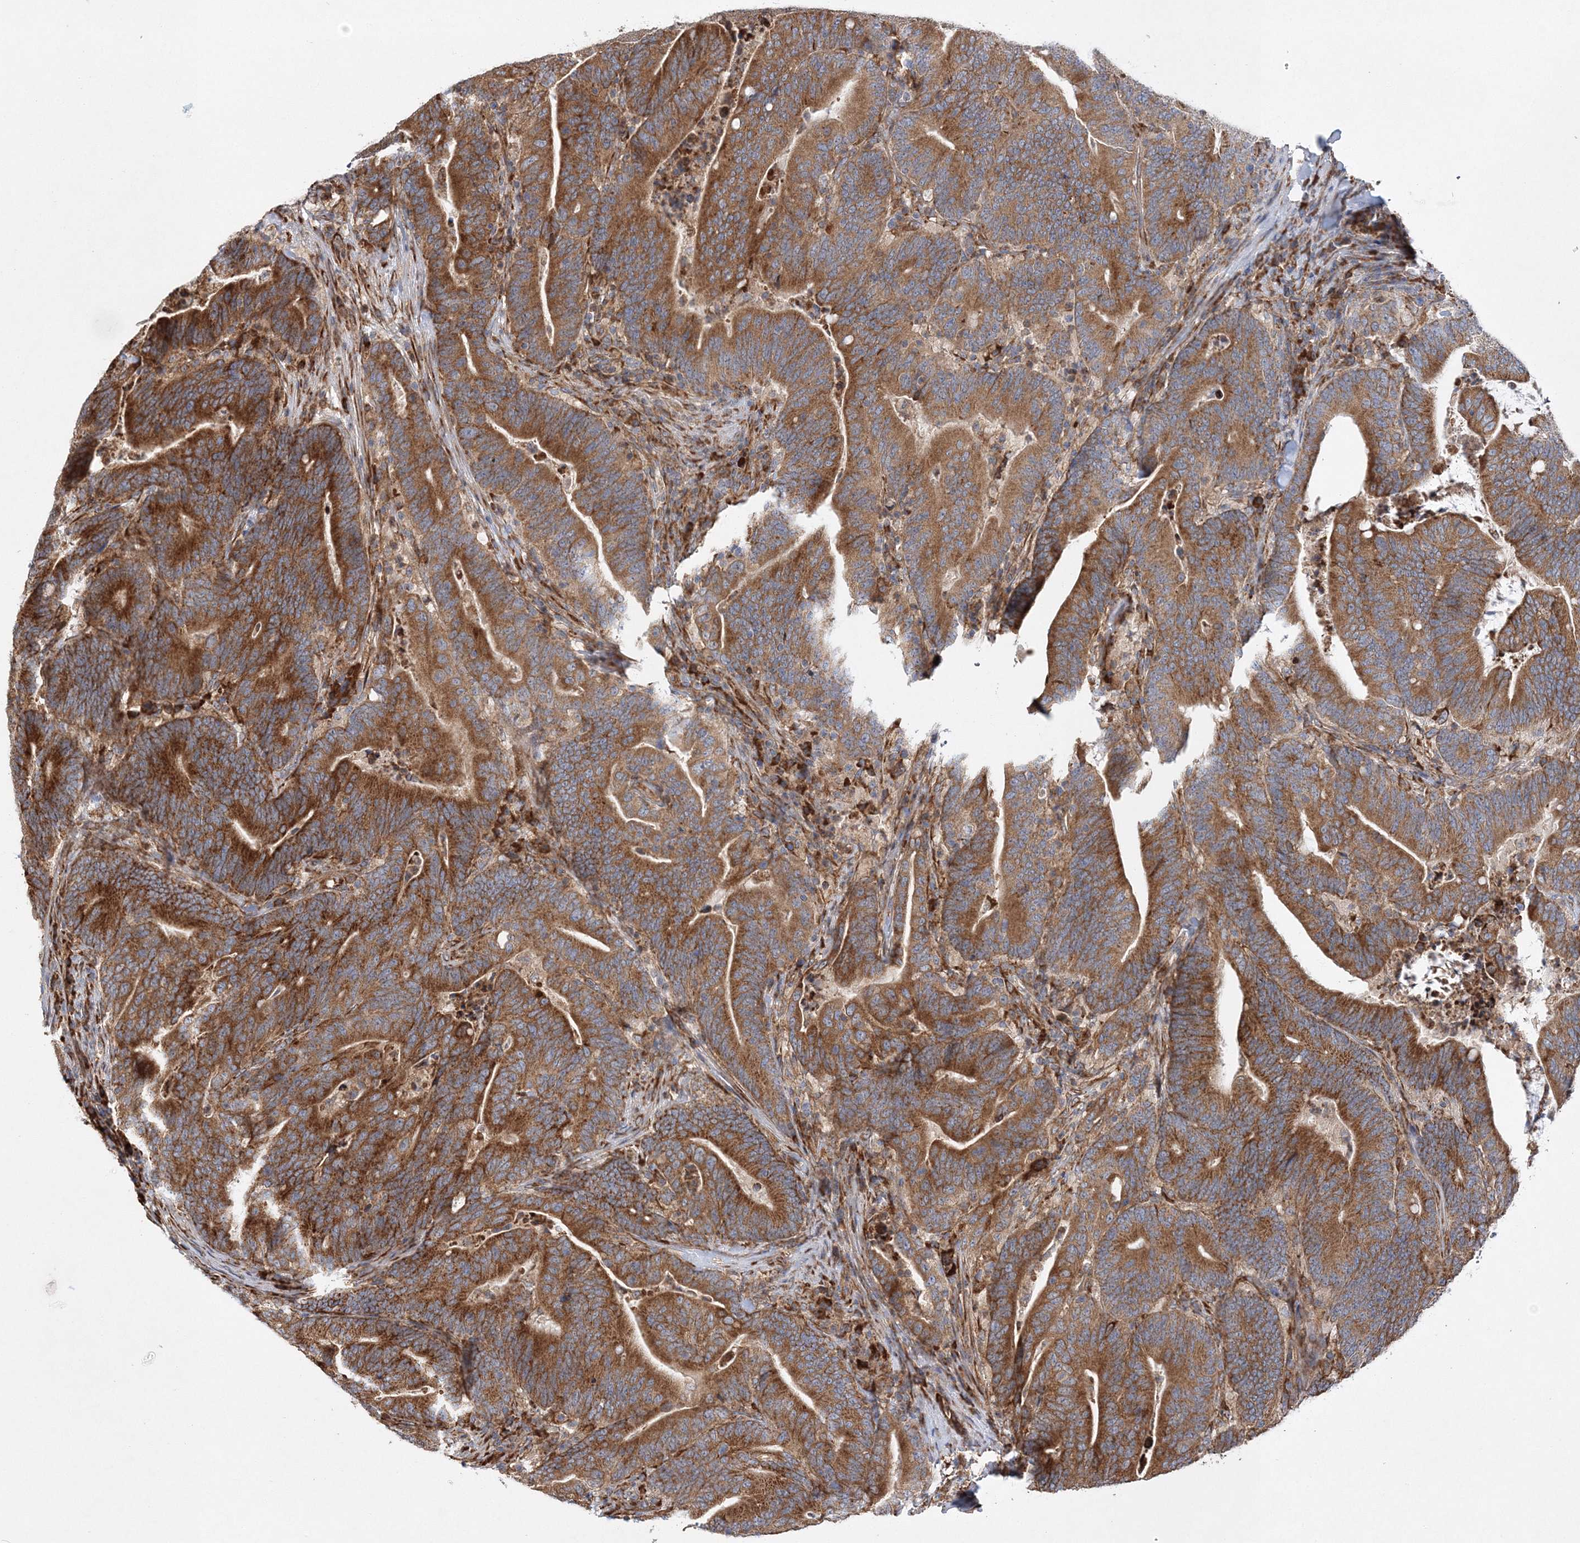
{"staining": {"intensity": "moderate", "quantity": ">75%", "location": "cytoplasmic/membranous"}, "tissue": "colorectal cancer", "cell_type": "Tumor cells", "image_type": "cancer", "snomed": [{"axis": "morphology", "description": "Adenocarcinoma, NOS"}, {"axis": "topography", "description": "Colon"}], "caption": "Protein analysis of colorectal cancer tissue demonstrates moderate cytoplasmic/membranous expression in about >75% of tumor cells. Nuclei are stained in blue.", "gene": "ZFYVE16", "patient": {"sex": "female", "age": 67}}